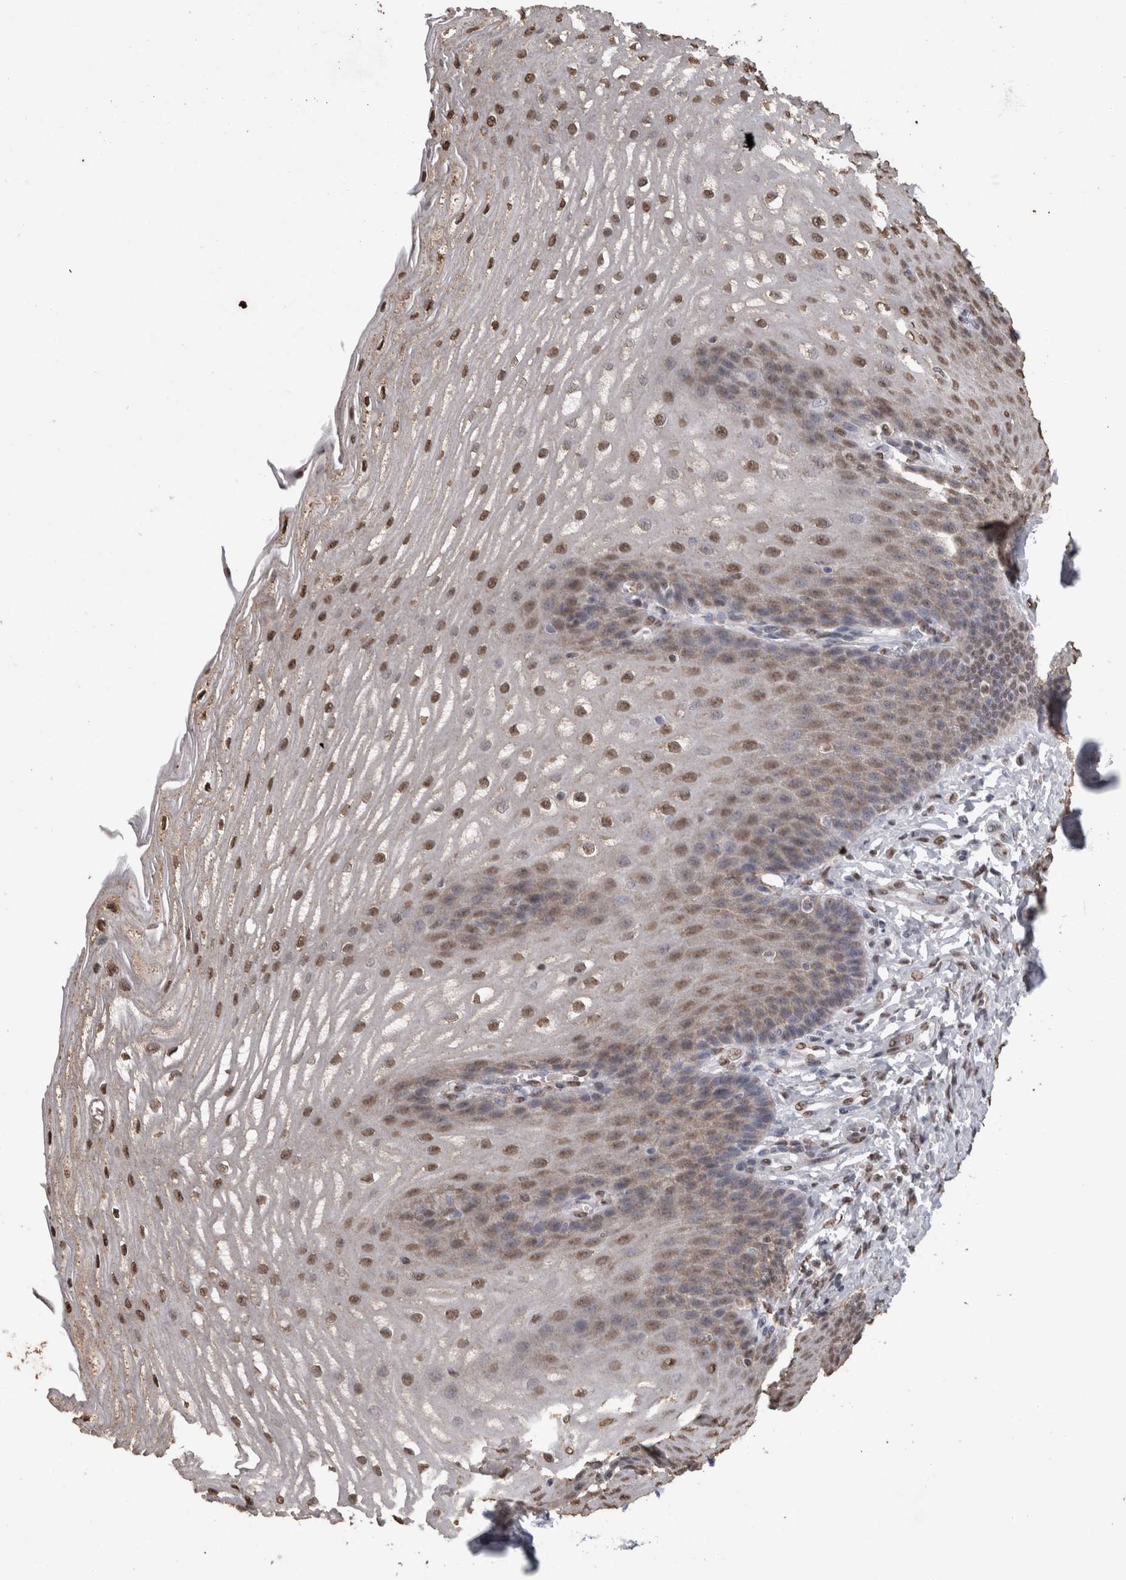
{"staining": {"intensity": "moderate", "quantity": ">75%", "location": "nuclear"}, "tissue": "esophagus", "cell_type": "Squamous epithelial cells", "image_type": "normal", "snomed": [{"axis": "morphology", "description": "Normal tissue, NOS"}, {"axis": "topography", "description": "Esophagus"}], "caption": "Squamous epithelial cells demonstrate medium levels of moderate nuclear positivity in about >75% of cells in benign human esophagus. The protein of interest is stained brown, and the nuclei are stained in blue (DAB IHC with brightfield microscopy, high magnification).", "gene": "SMAD7", "patient": {"sex": "male", "age": 54}}